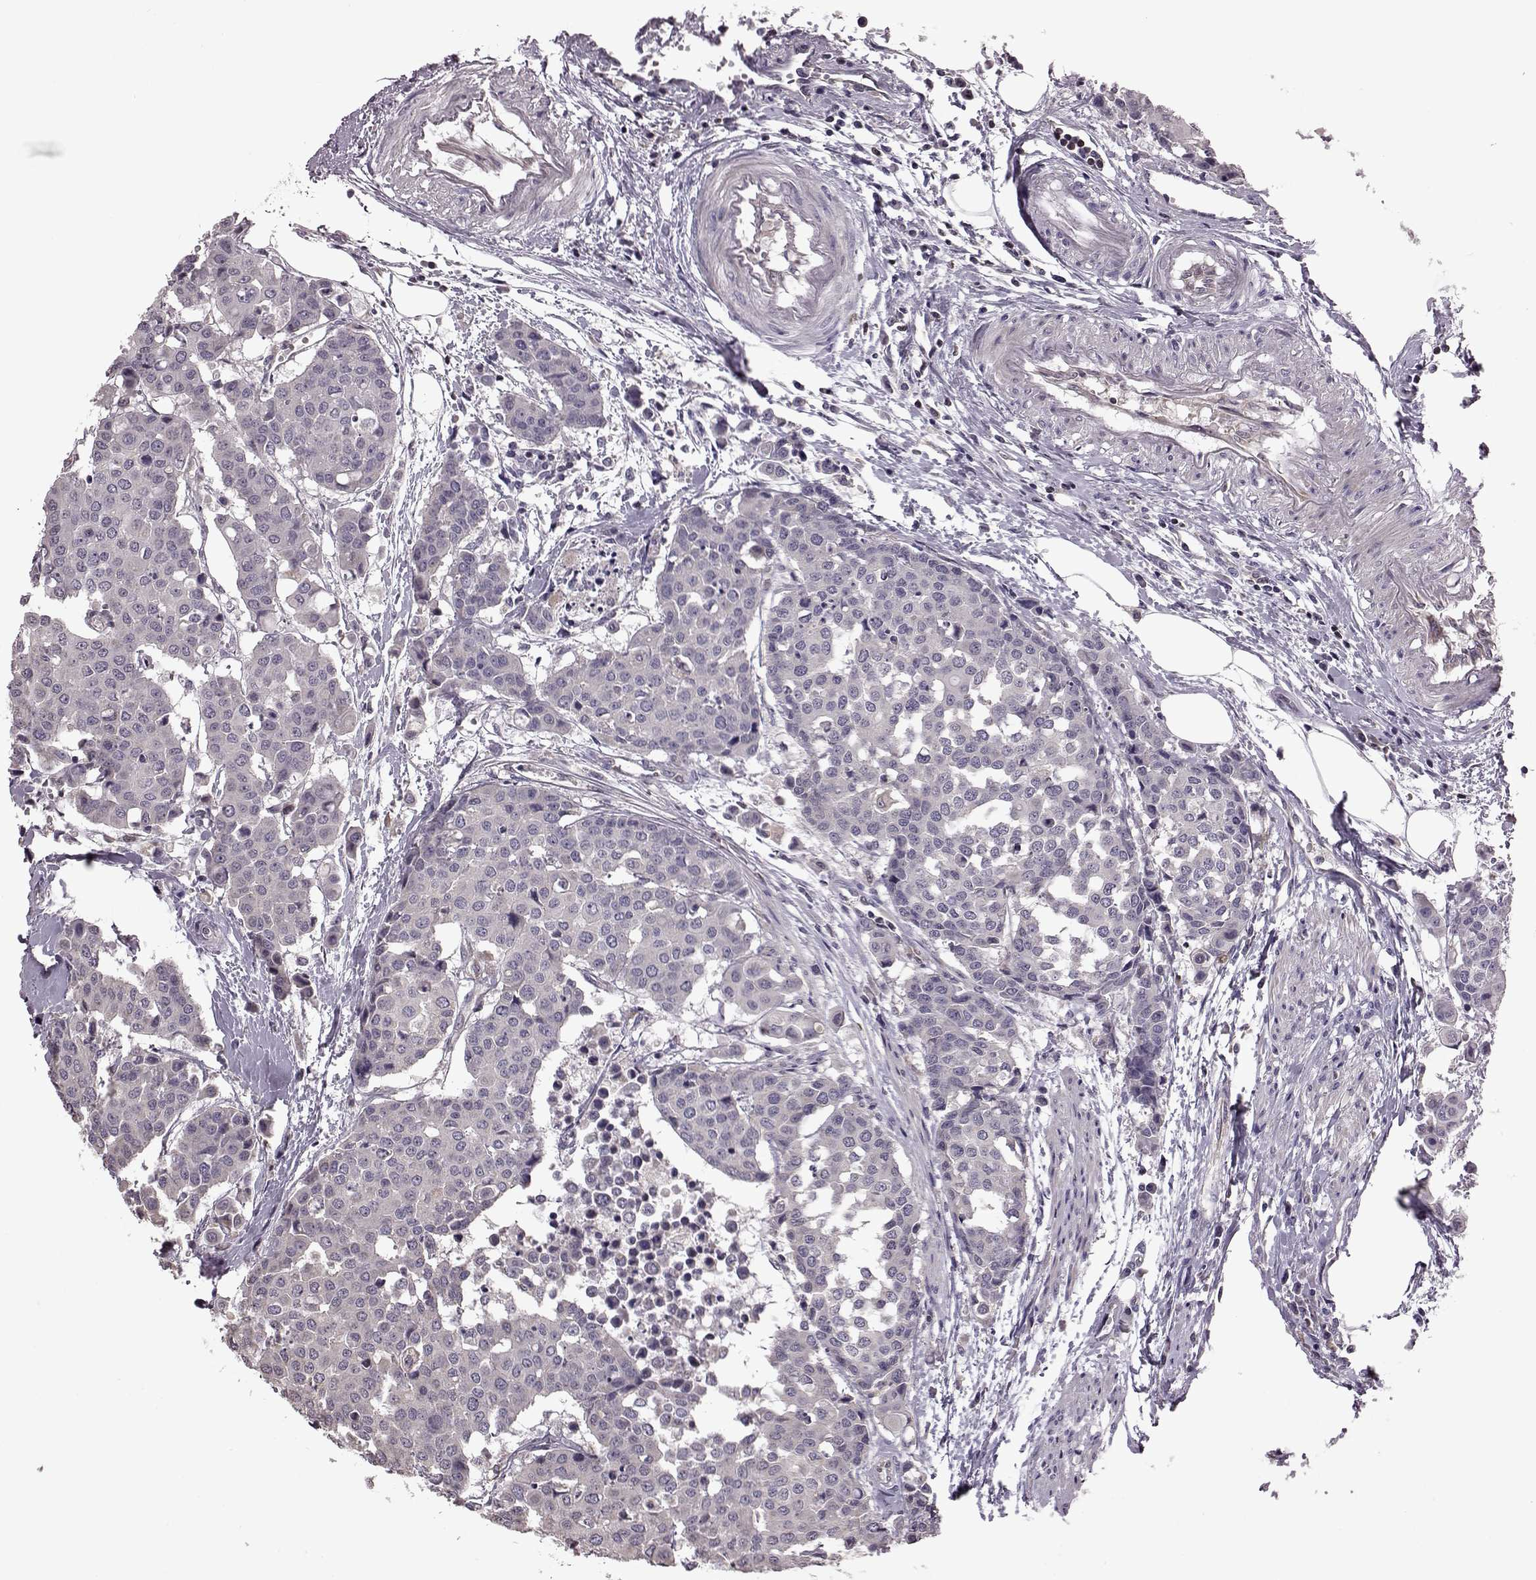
{"staining": {"intensity": "negative", "quantity": "none", "location": "none"}, "tissue": "carcinoid", "cell_type": "Tumor cells", "image_type": "cancer", "snomed": [{"axis": "morphology", "description": "Carcinoid, malignant, NOS"}, {"axis": "topography", "description": "Colon"}], "caption": "Human carcinoid stained for a protein using immunohistochemistry (IHC) demonstrates no expression in tumor cells.", "gene": "CDC42SE1", "patient": {"sex": "male", "age": 81}}